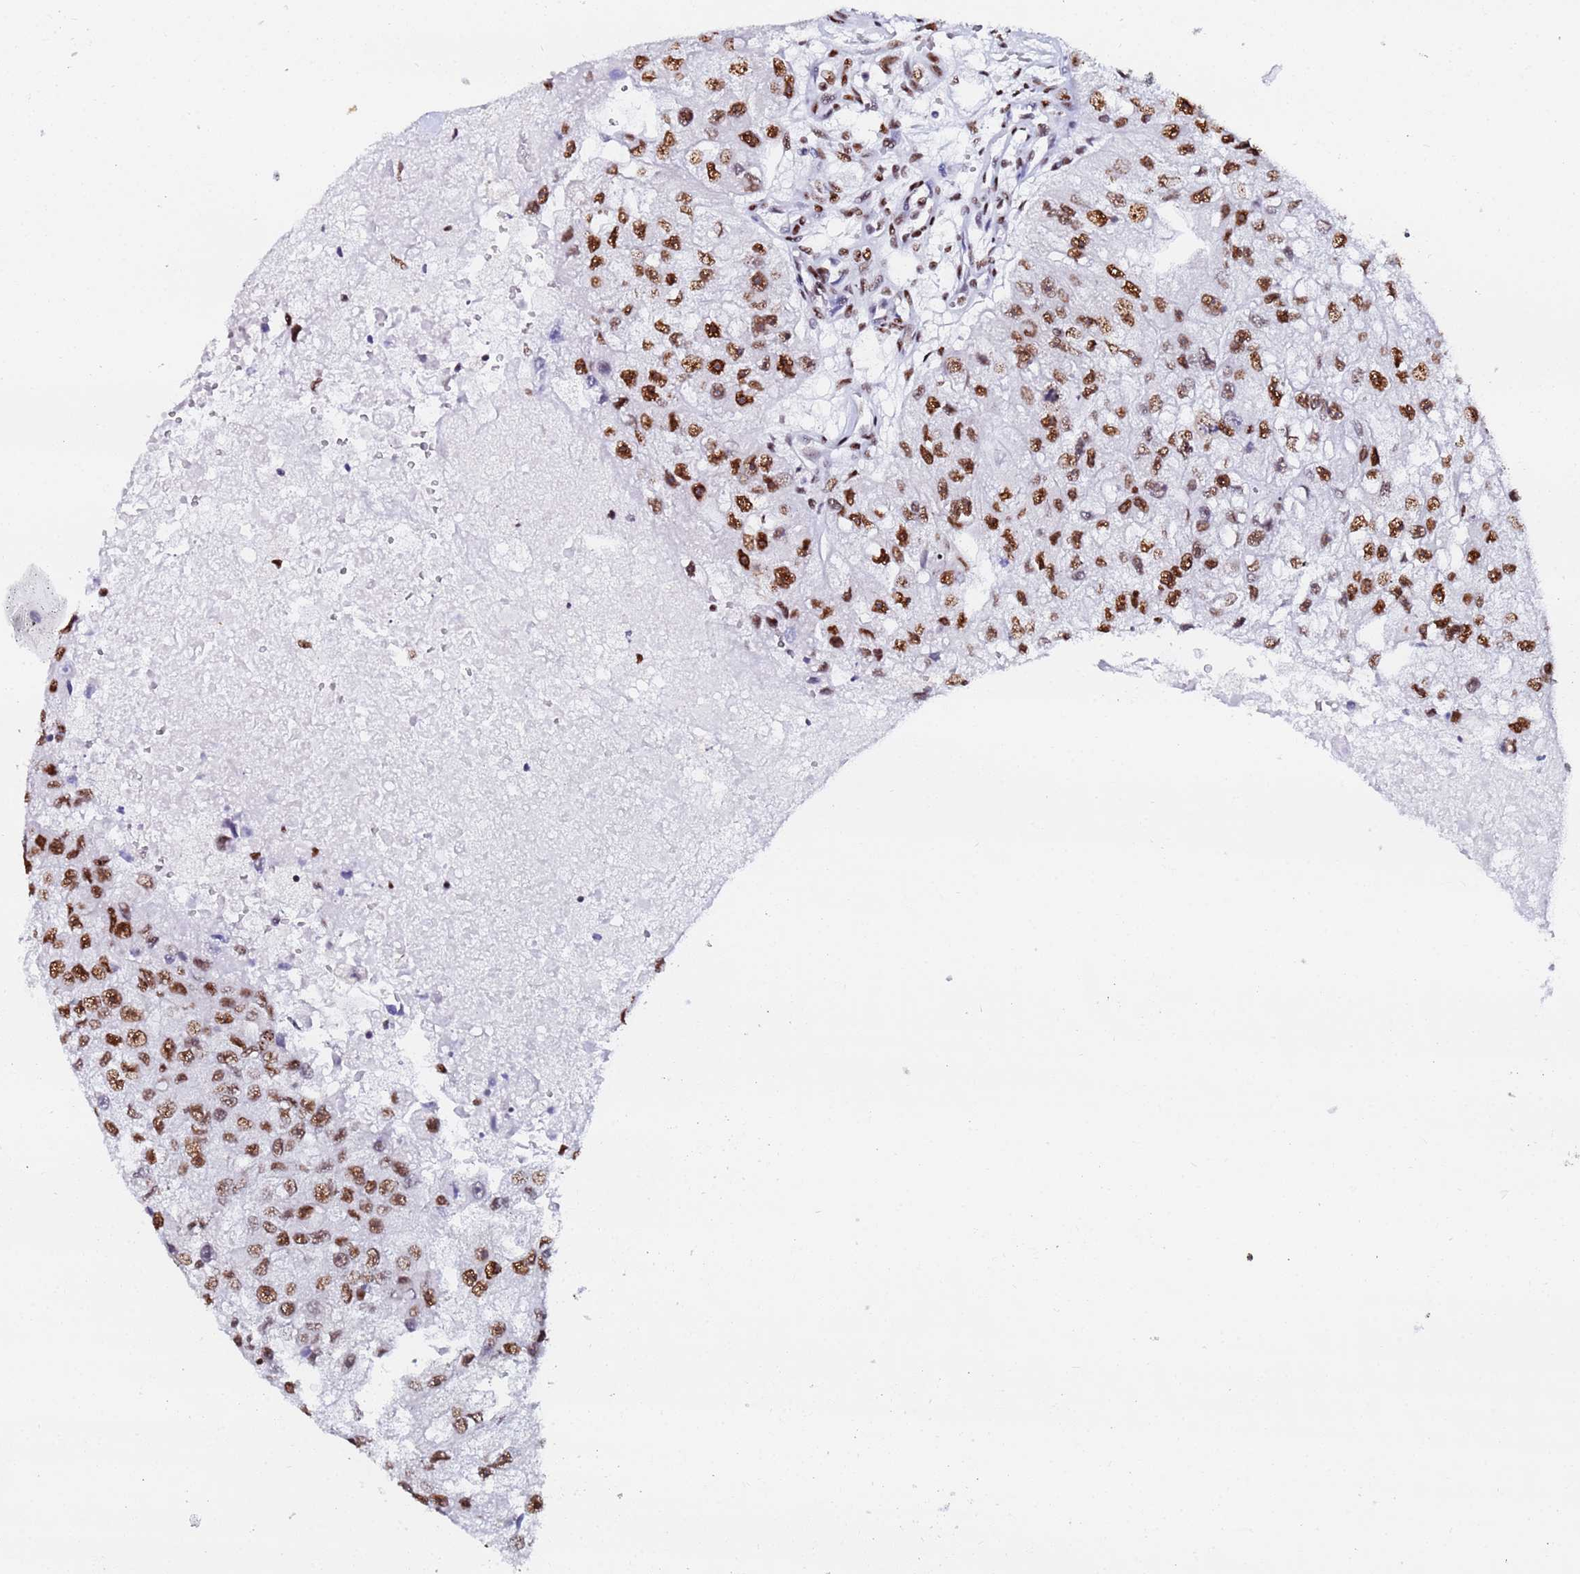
{"staining": {"intensity": "moderate", "quantity": ">75%", "location": "nuclear"}, "tissue": "renal cancer", "cell_type": "Tumor cells", "image_type": "cancer", "snomed": [{"axis": "morphology", "description": "Adenocarcinoma, NOS"}, {"axis": "topography", "description": "Kidney"}], "caption": "IHC (DAB) staining of renal cancer (adenocarcinoma) demonstrates moderate nuclear protein expression in about >75% of tumor cells. (DAB (3,3'-diaminobenzidine) IHC, brown staining for protein, blue staining for nuclei).", "gene": "SNRPA1", "patient": {"sex": "male", "age": 63}}